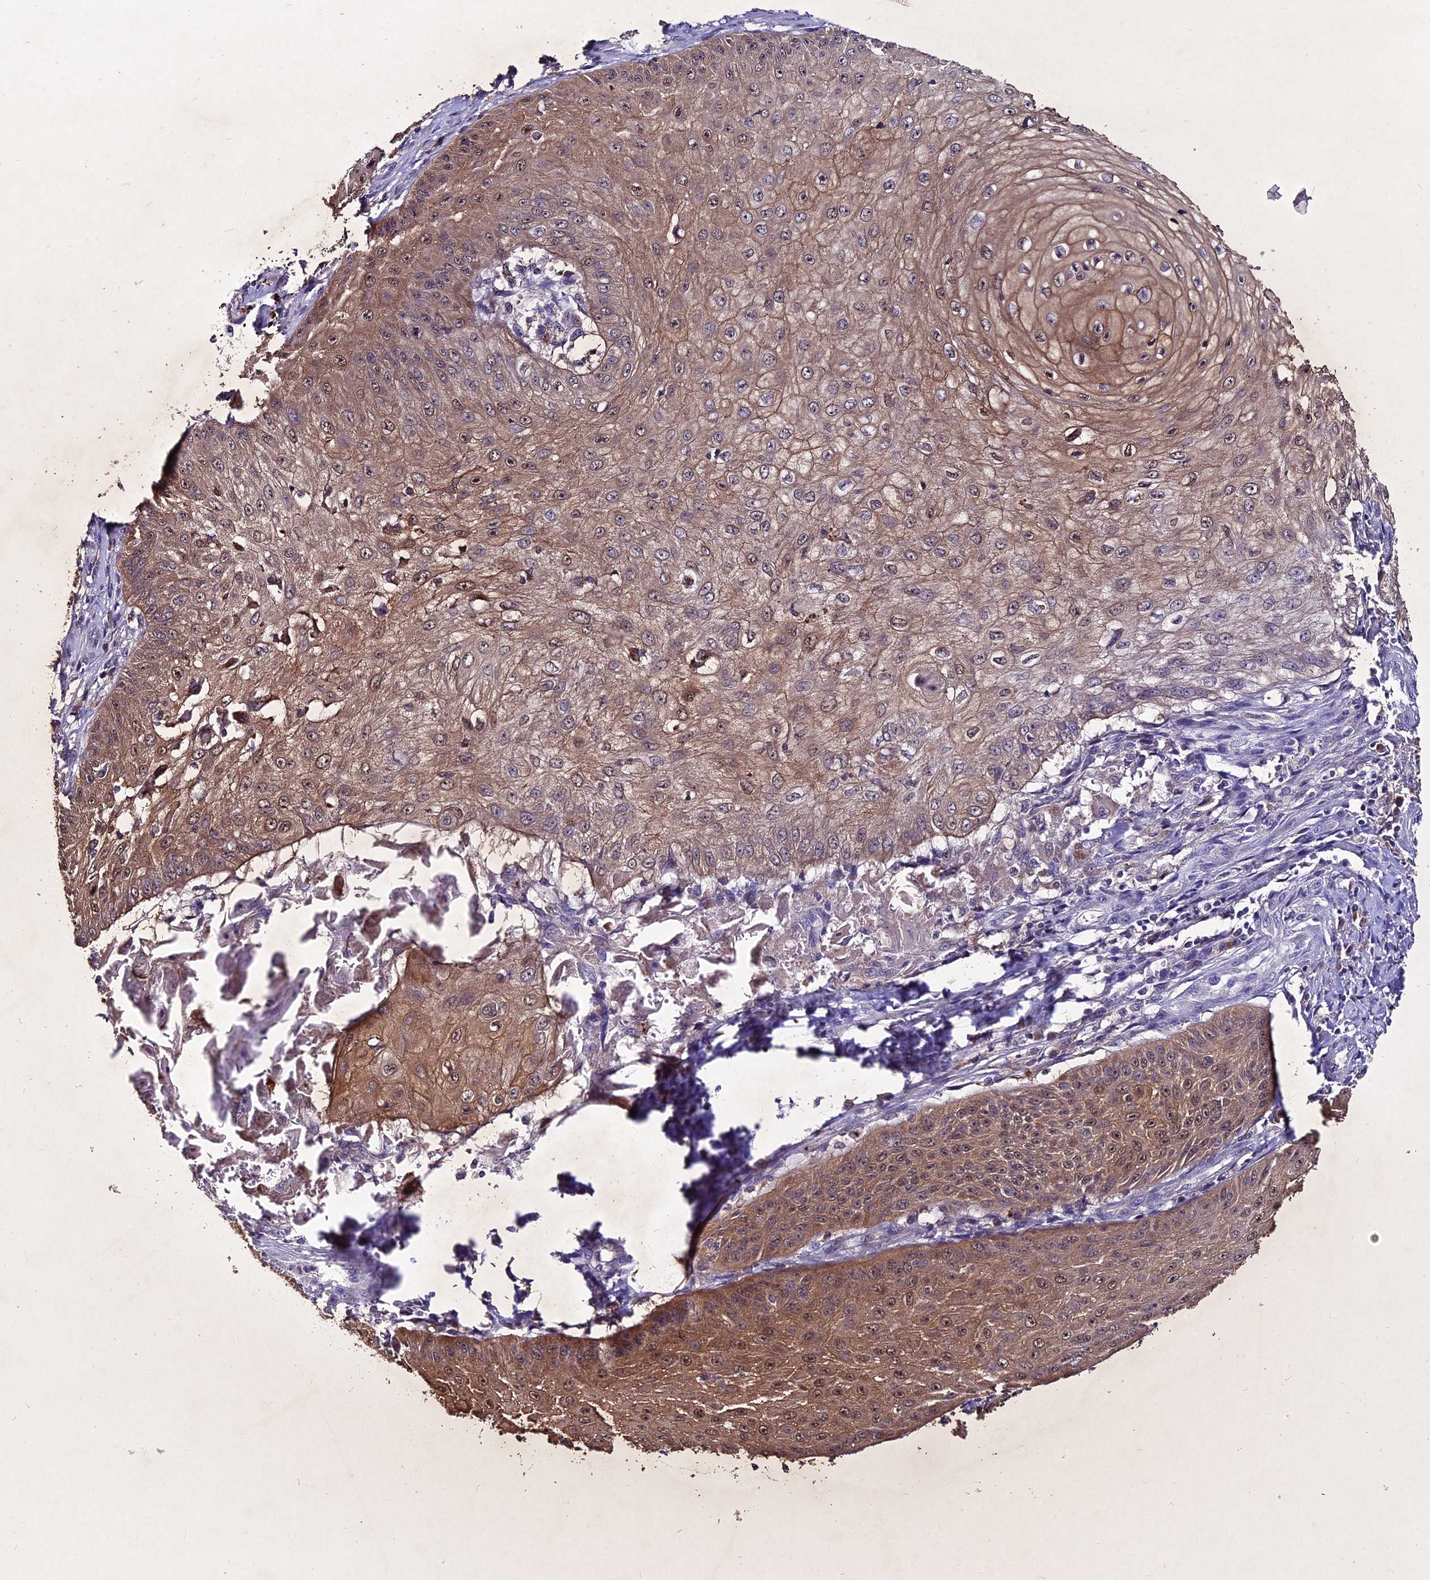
{"staining": {"intensity": "strong", "quantity": ">75%", "location": "cytoplasmic/membranous,nuclear"}, "tissue": "skin cancer", "cell_type": "Tumor cells", "image_type": "cancer", "snomed": [{"axis": "morphology", "description": "Squamous cell carcinoma, NOS"}, {"axis": "topography", "description": "Skin"}], "caption": "Immunohistochemical staining of skin squamous cell carcinoma exhibits strong cytoplasmic/membranous and nuclear protein staining in approximately >75% of tumor cells.", "gene": "LGALS7", "patient": {"sex": "male", "age": 70}}